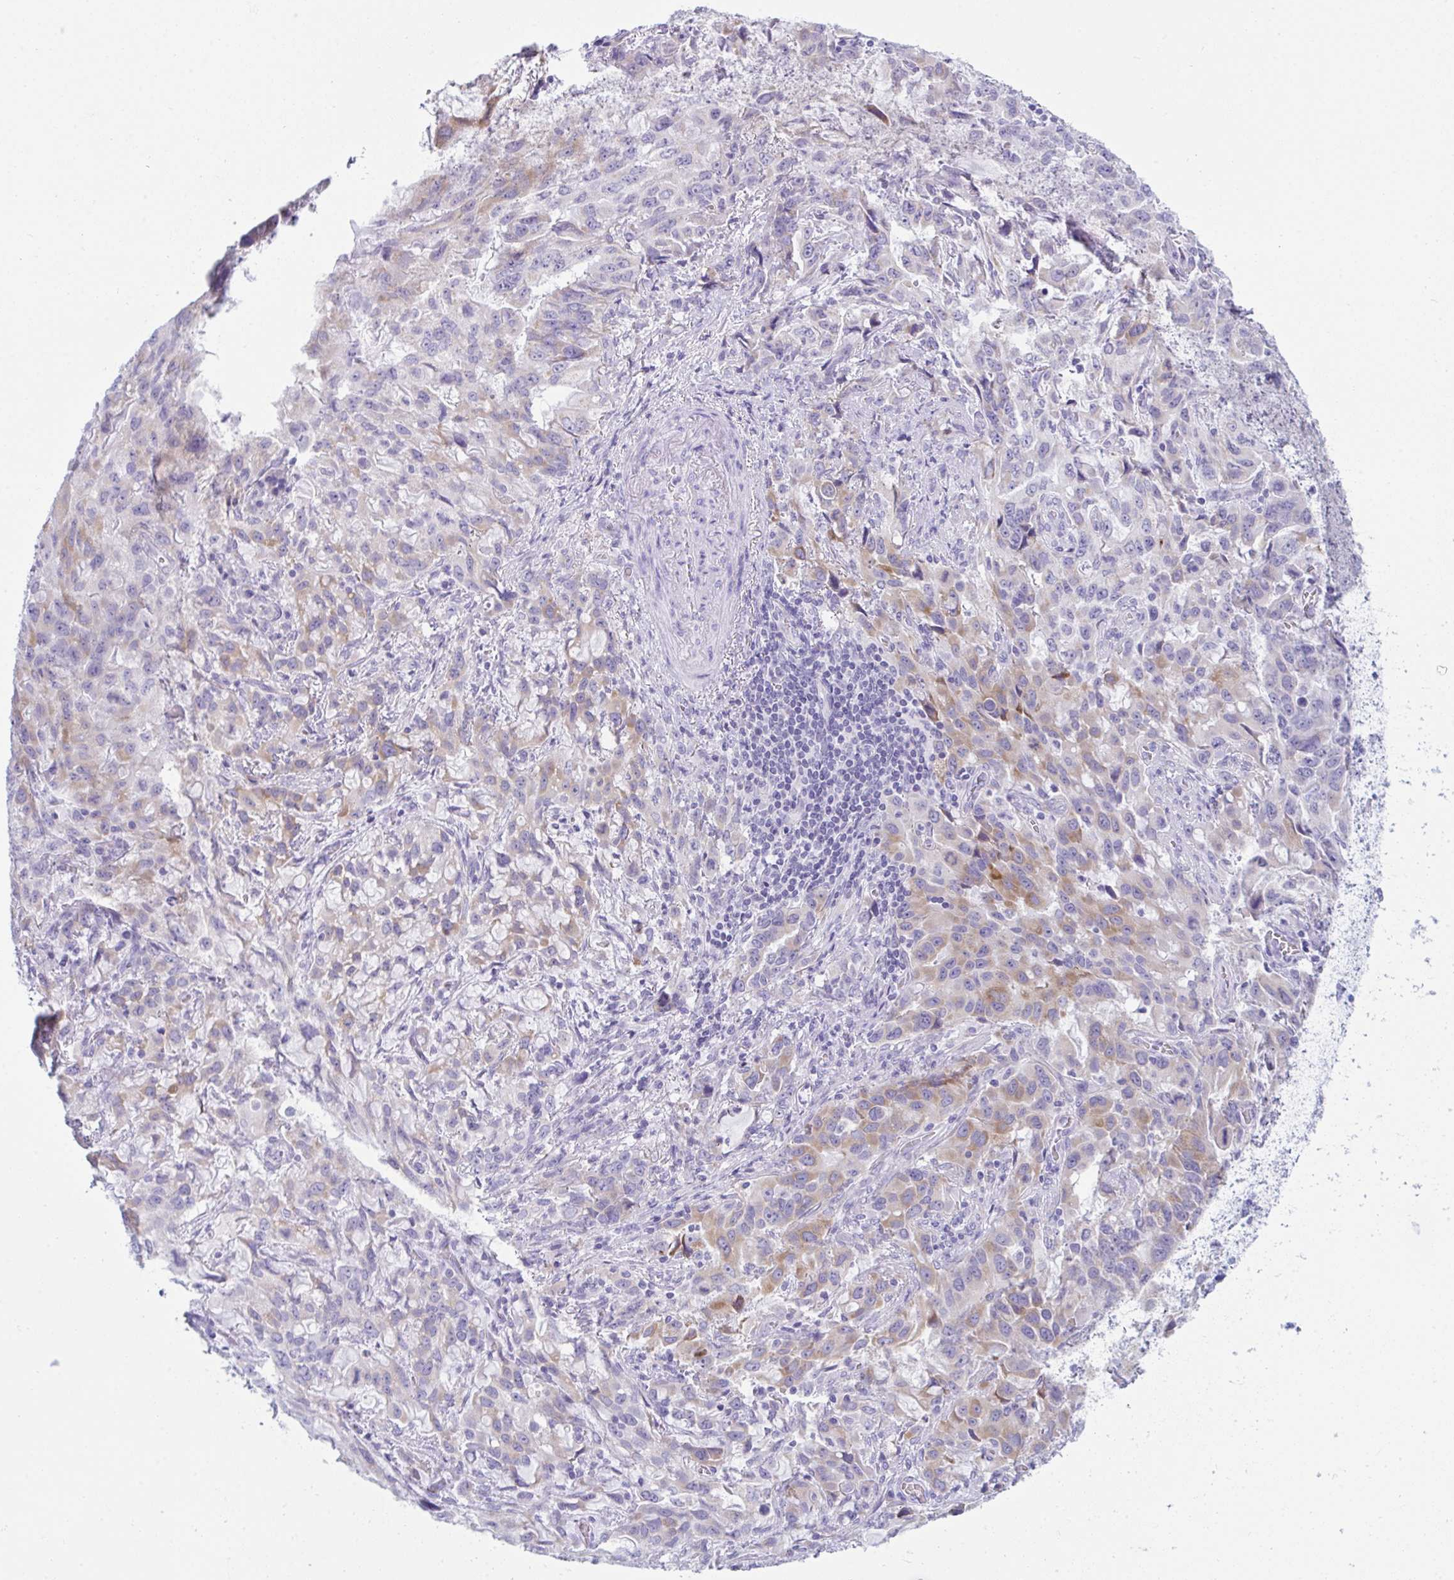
{"staining": {"intensity": "moderate", "quantity": "25%-75%", "location": "cytoplasmic/membranous"}, "tissue": "stomach cancer", "cell_type": "Tumor cells", "image_type": "cancer", "snomed": [{"axis": "morphology", "description": "Adenocarcinoma, NOS"}, {"axis": "topography", "description": "Stomach, upper"}], "caption": "Stomach cancer (adenocarcinoma) tissue shows moderate cytoplasmic/membranous positivity in approximately 25%-75% of tumor cells (brown staining indicates protein expression, while blue staining denotes nuclei).", "gene": "BBS1", "patient": {"sex": "male", "age": 85}}